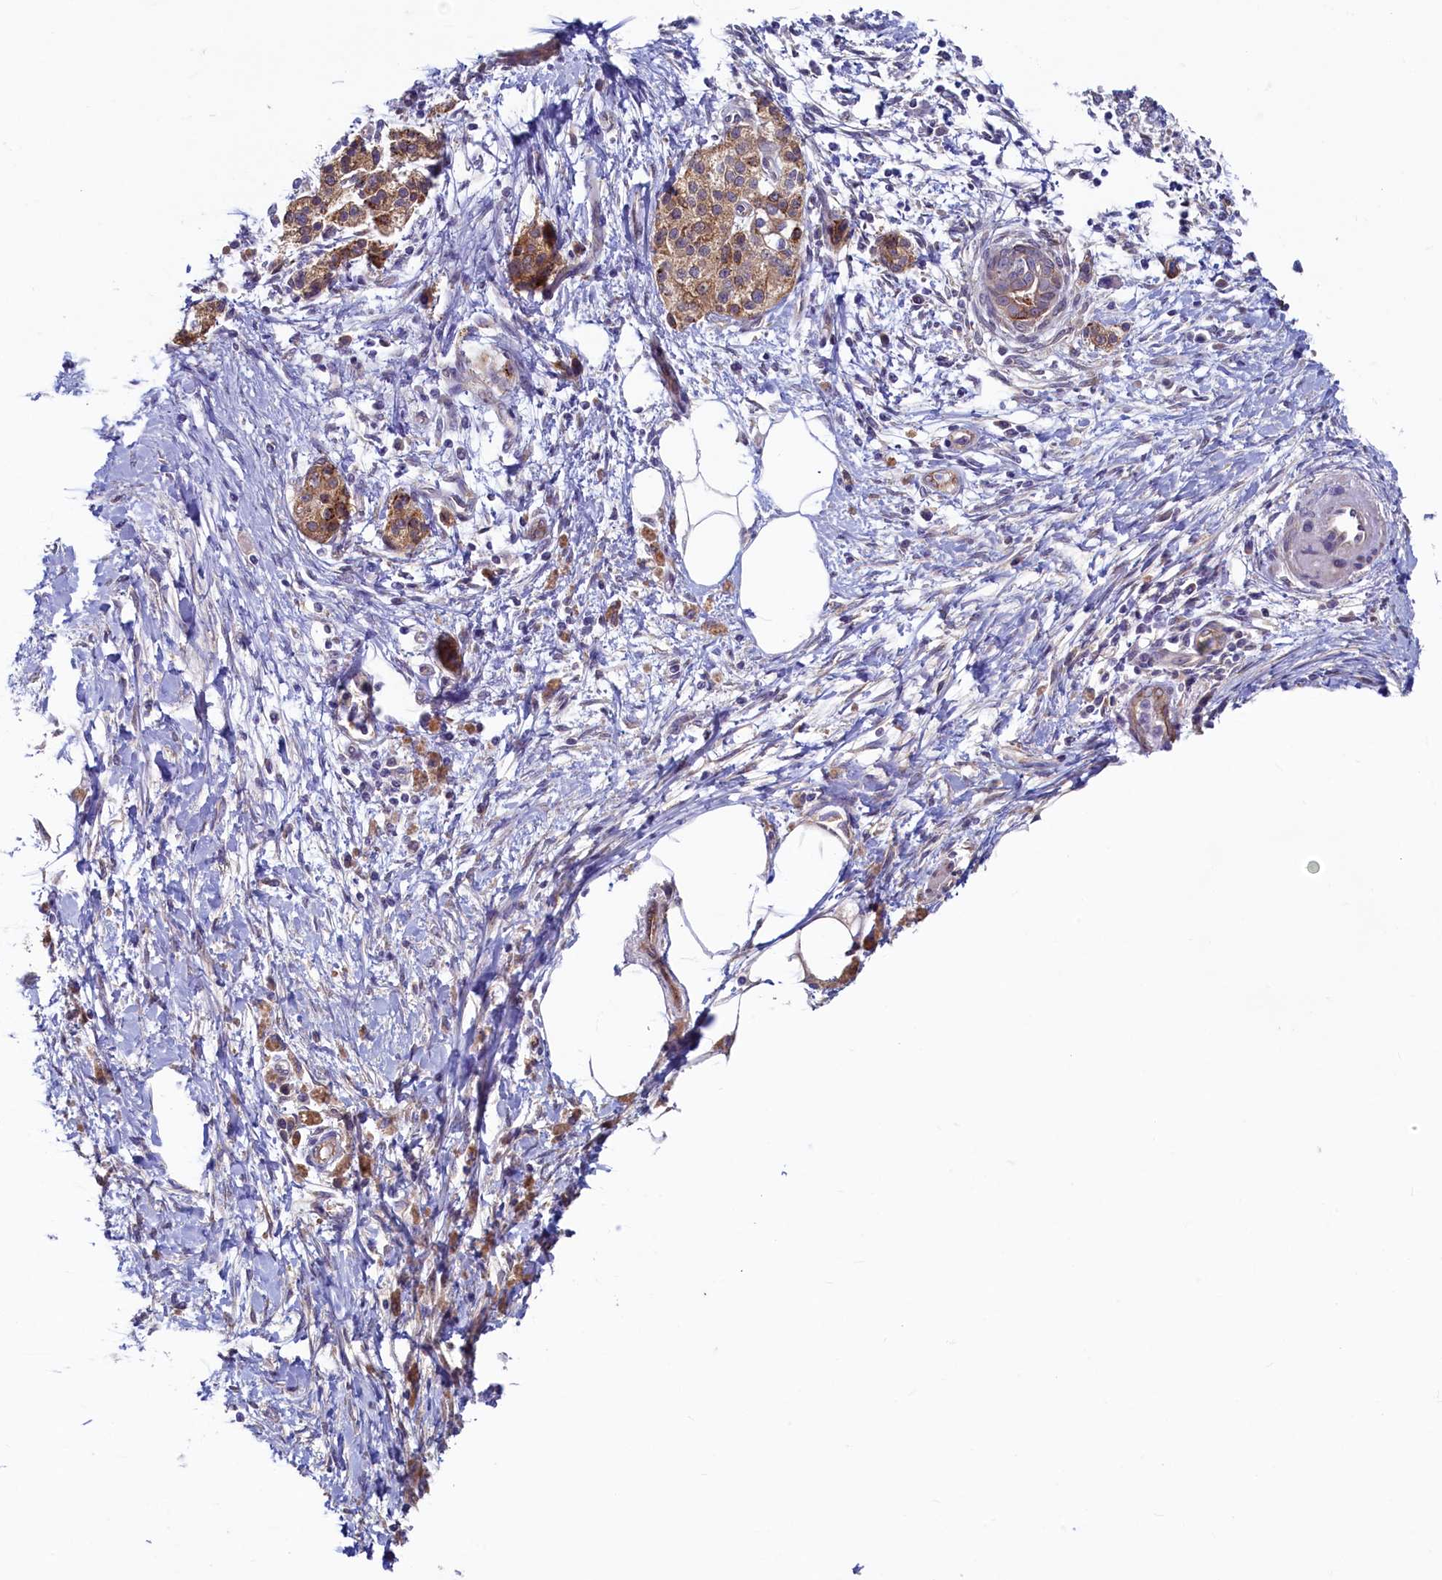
{"staining": {"intensity": "moderate", "quantity": ">75%", "location": "cytoplasmic/membranous"}, "tissue": "pancreatic cancer", "cell_type": "Tumor cells", "image_type": "cancer", "snomed": [{"axis": "morphology", "description": "Adenocarcinoma, NOS"}, {"axis": "topography", "description": "Pancreas"}], "caption": "A micrograph of pancreatic adenocarcinoma stained for a protein exhibits moderate cytoplasmic/membranous brown staining in tumor cells.", "gene": "SPATA2L", "patient": {"sex": "male", "age": 58}}